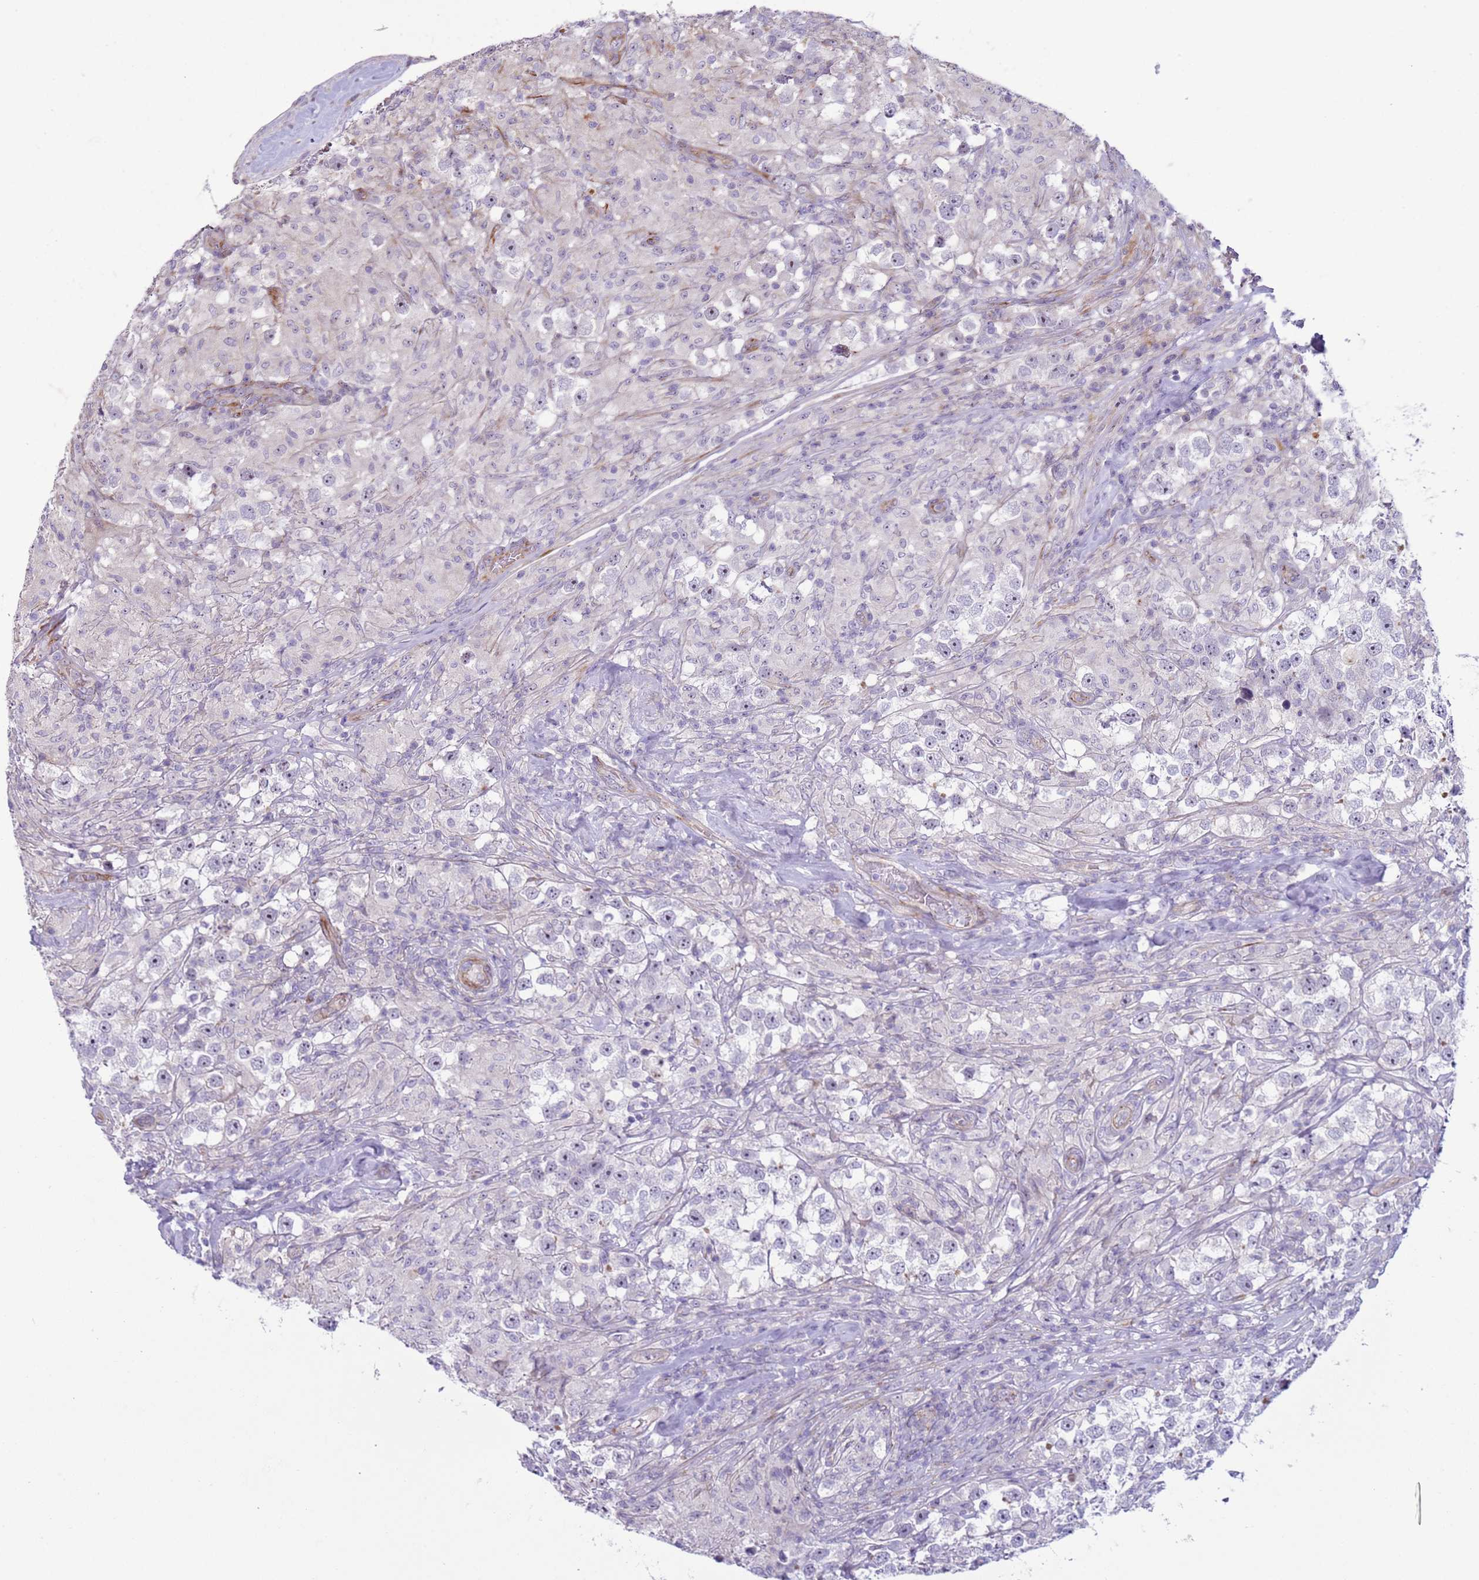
{"staining": {"intensity": "negative", "quantity": "none", "location": "none"}, "tissue": "testis cancer", "cell_type": "Tumor cells", "image_type": "cancer", "snomed": [{"axis": "morphology", "description": "Seminoma, NOS"}, {"axis": "topography", "description": "Testis"}], "caption": "High magnification brightfield microscopy of testis cancer stained with DAB (brown) and counterstained with hematoxylin (blue): tumor cells show no significant staining.", "gene": "HEATR1", "patient": {"sex": "male", "age": 46}}